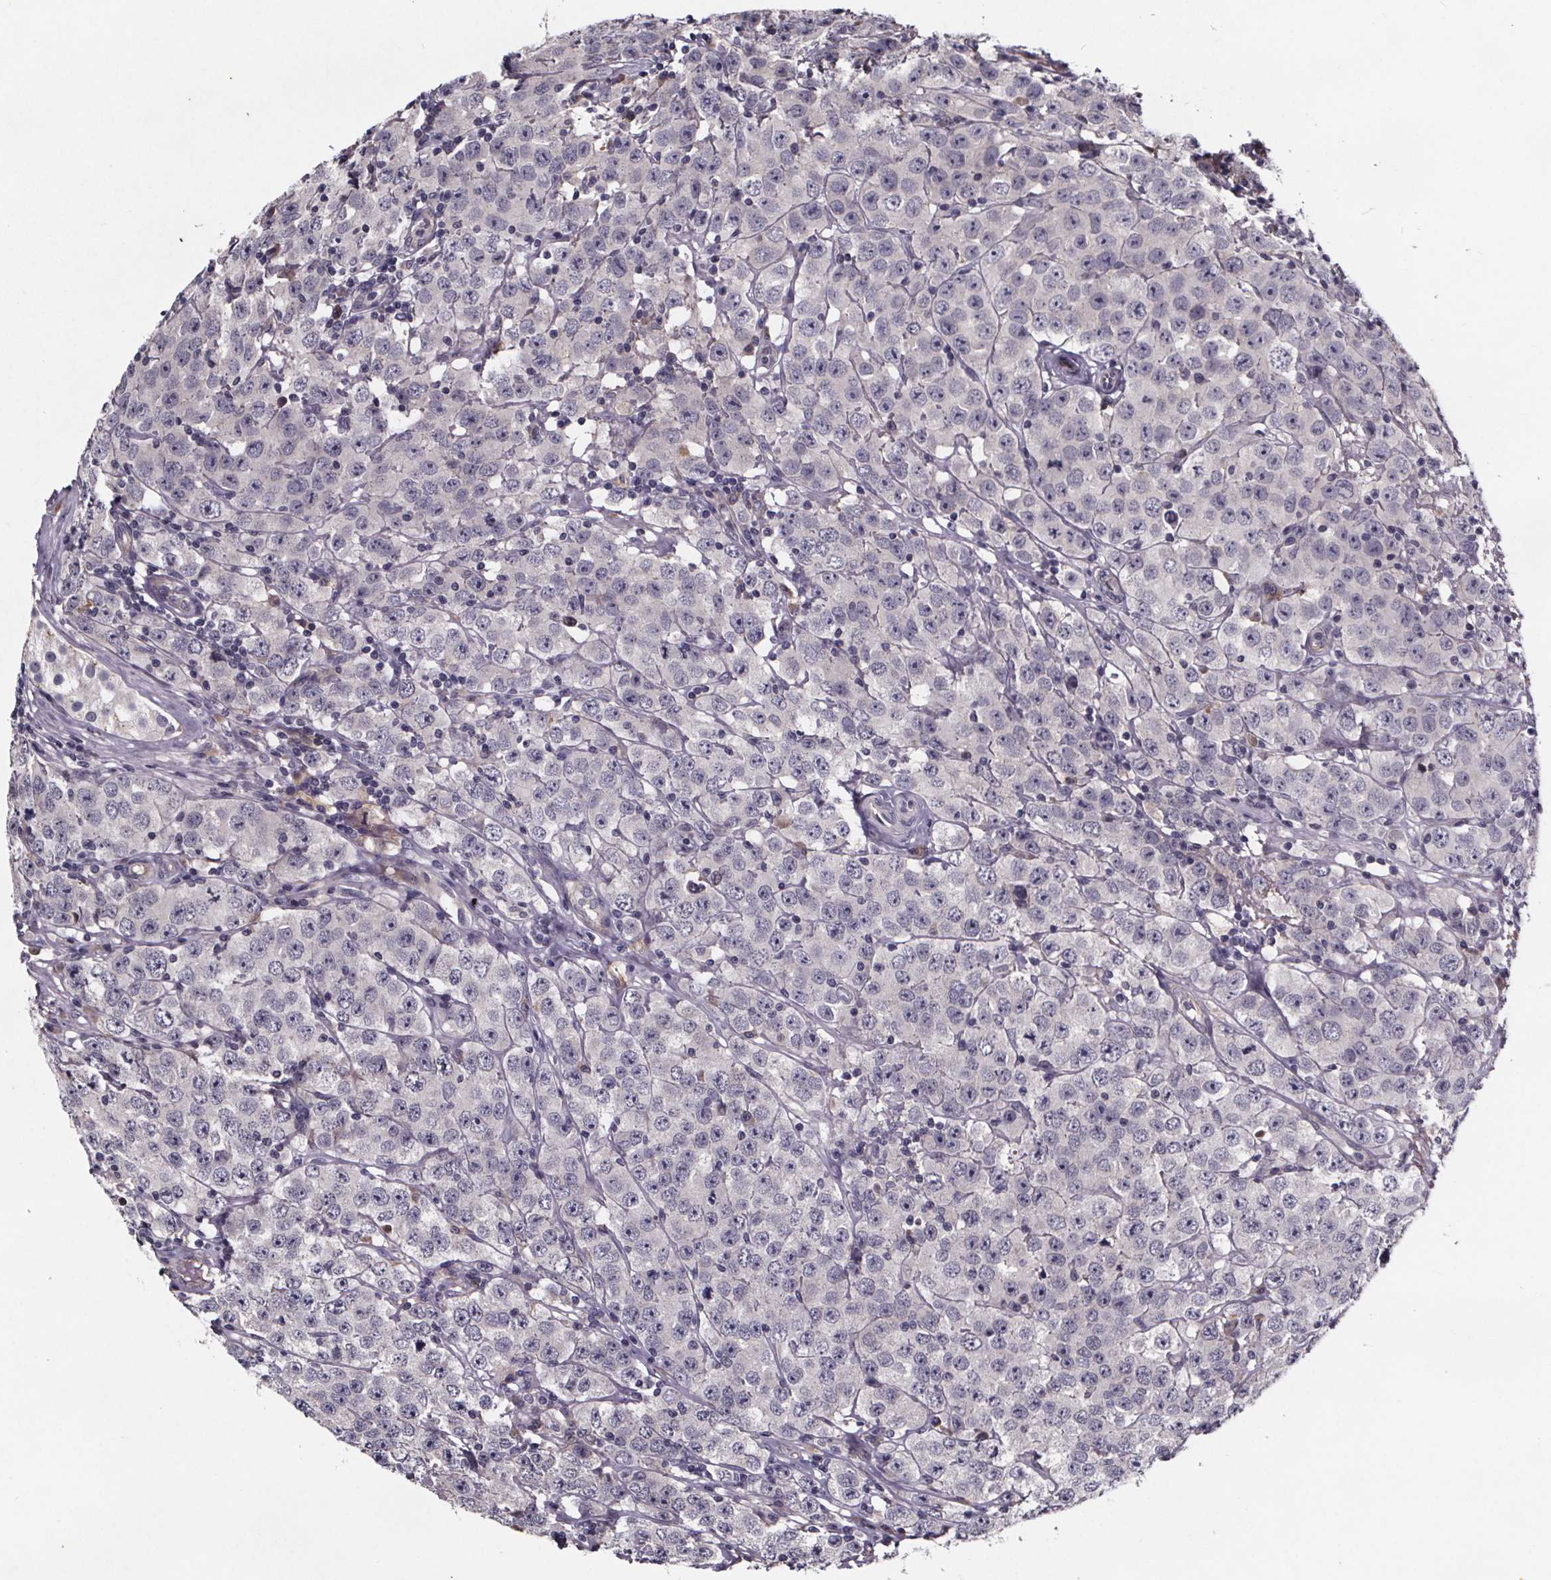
{"staining": {"intensity": "negative", "quantity": "none", "location": "none"}, "tissue": "testis cancer", "cell_type": "Tumor cells", "image_type": "cancer", "snomed": [{"axis": "morphology", "description": "Seminoma, NOS"}, {"axis": "topography", "description": "Testis"}], "caption": "Testis cancer (seminoma) stained for a protein using IHC exhibits no staining tumor cells.", "gene": "NPHP4", "patient": {"sex": "male", "age": 52}}